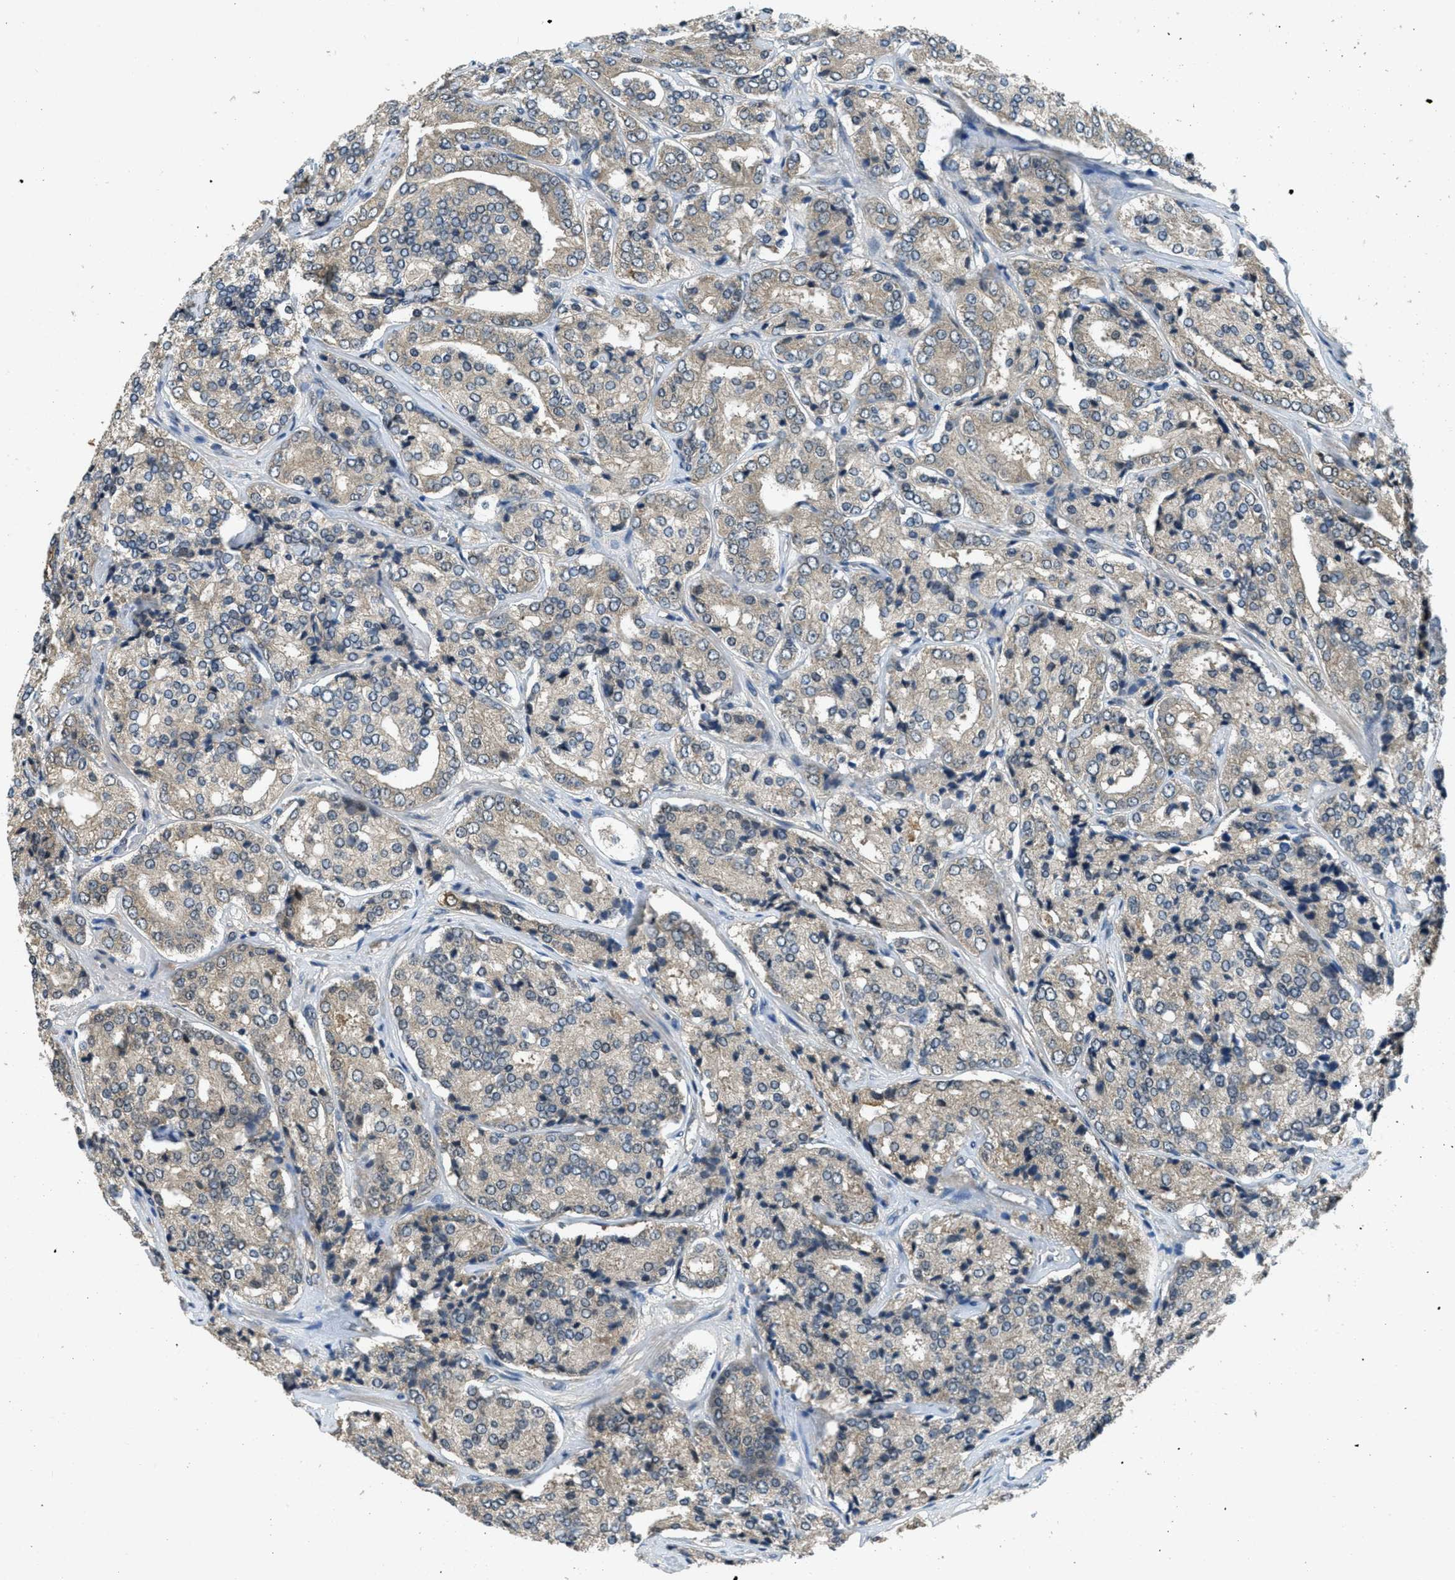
{"staining": {"intensity": "weak", "quantity": ">75%", "location": "cytoplasmic/membranous"}, "tissue": "prostate cancer", "cell_type": "Tumor cells", "image_type": "cancer", "snomed": [{"axis": "morphology", "description": "Adenocarcinoma, High grade"}, {"axis": "topography", "description": "Prostate"}], "caption": "DAB immunohistochemical staining of human prostate high-grade adenocarcinoma shows weak cytoplasmic/membranous protein expression in about >75% of tumor cells.", "gene": "DUSP6", "patient": {"sex": "male", "age": 65}}